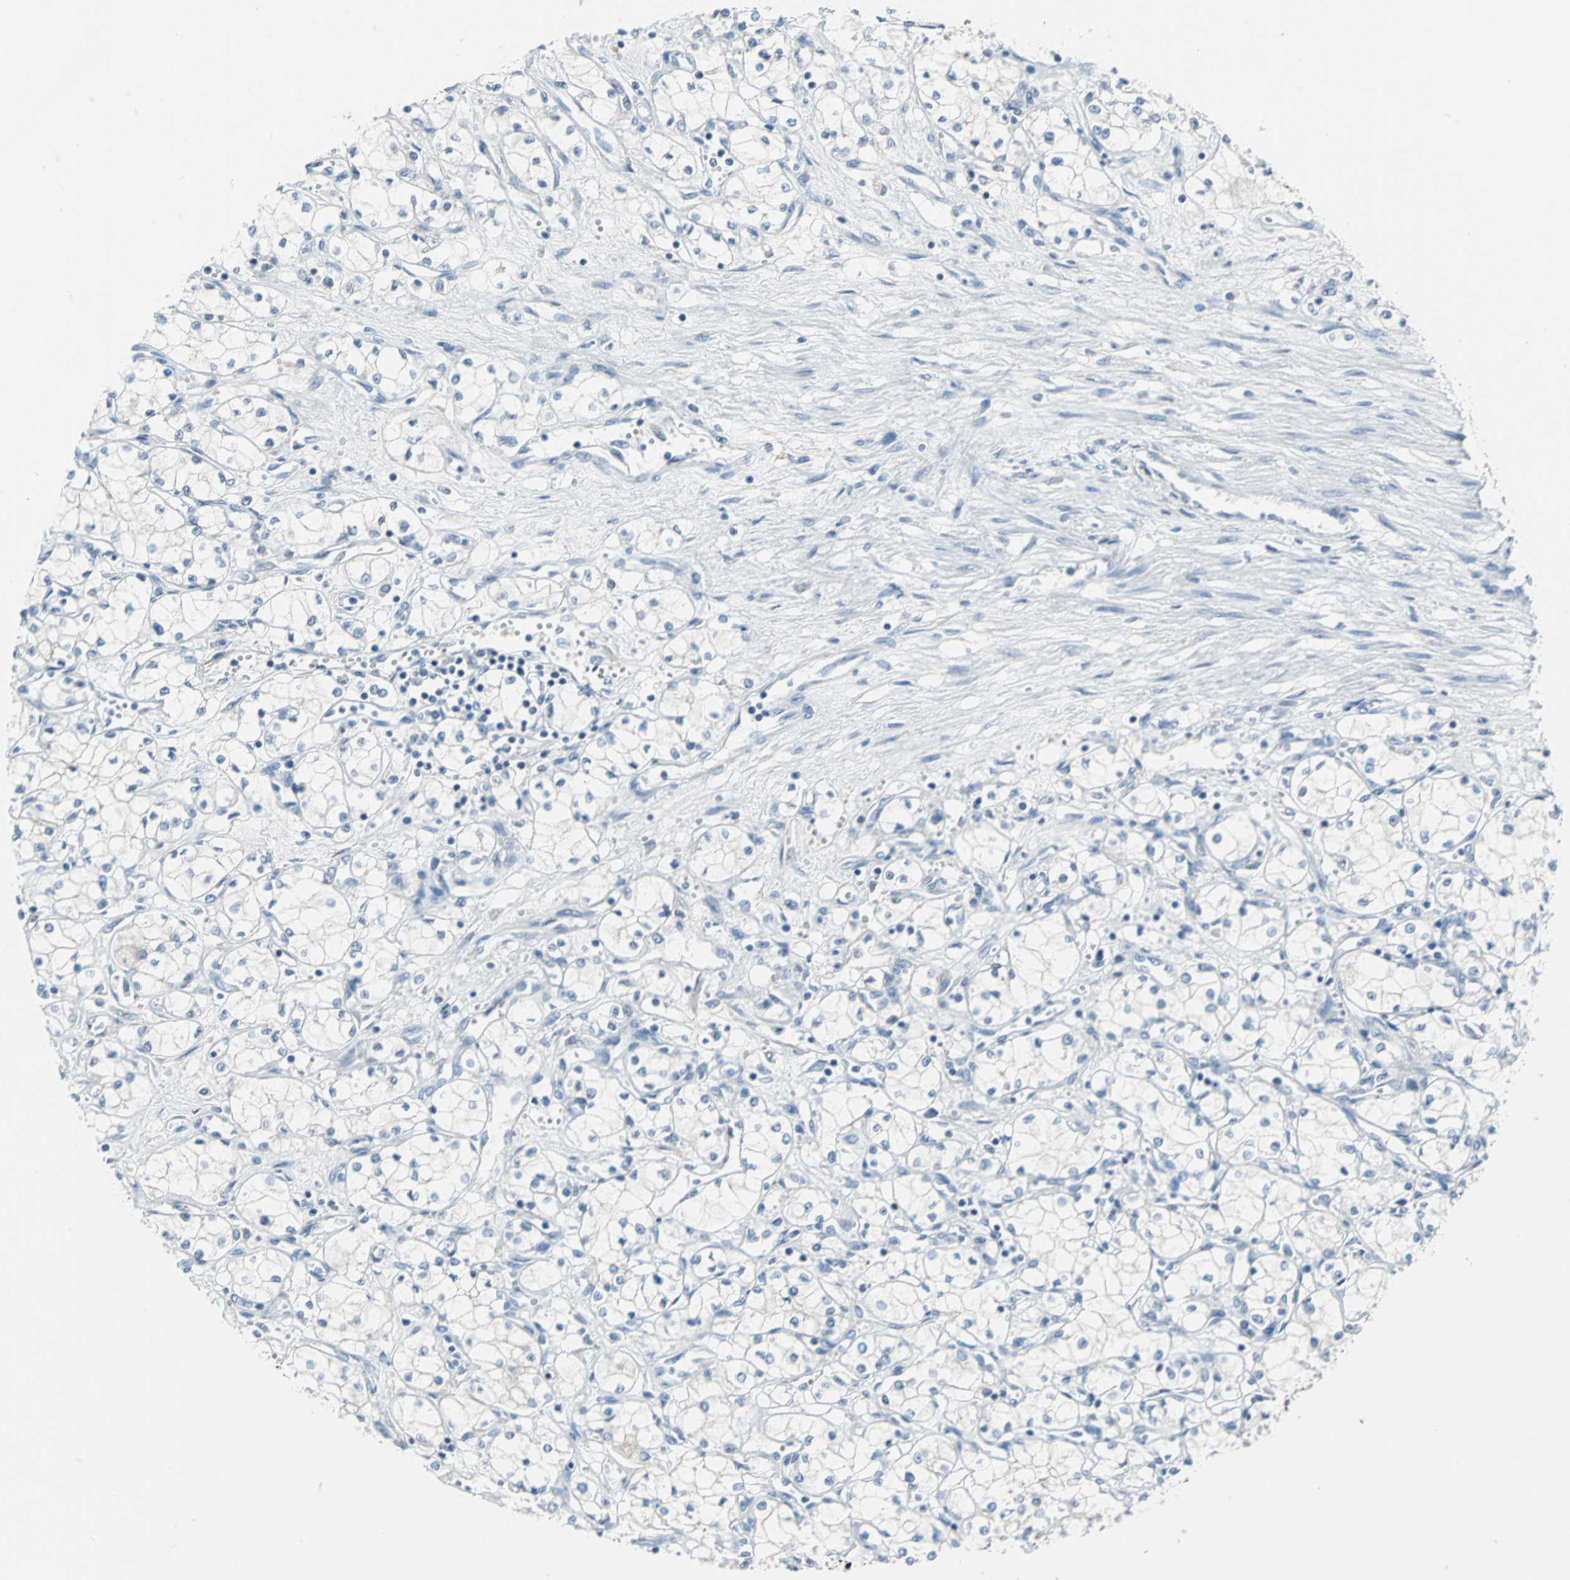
{"staining": {"intensity": "negative", "quantity": "none", "location": "none"}, "tissue": "renal cancer", "cell_type": "Tumor cells", "image_type": "cancer", "snomed": [{"axis": "morphology", "description": "Normal tissue, NOS"}, {"axis": "morphology", "description": "Adenocarcinoma, NOS"}, {"axis": "topography", "description": "Kidney"}], "caption": "Immunohistochemical staining of human renal cancer shows no significant expression in tumor cells.", "gene": "MCM4", "patient": {"sex": "male", "age": 59}}